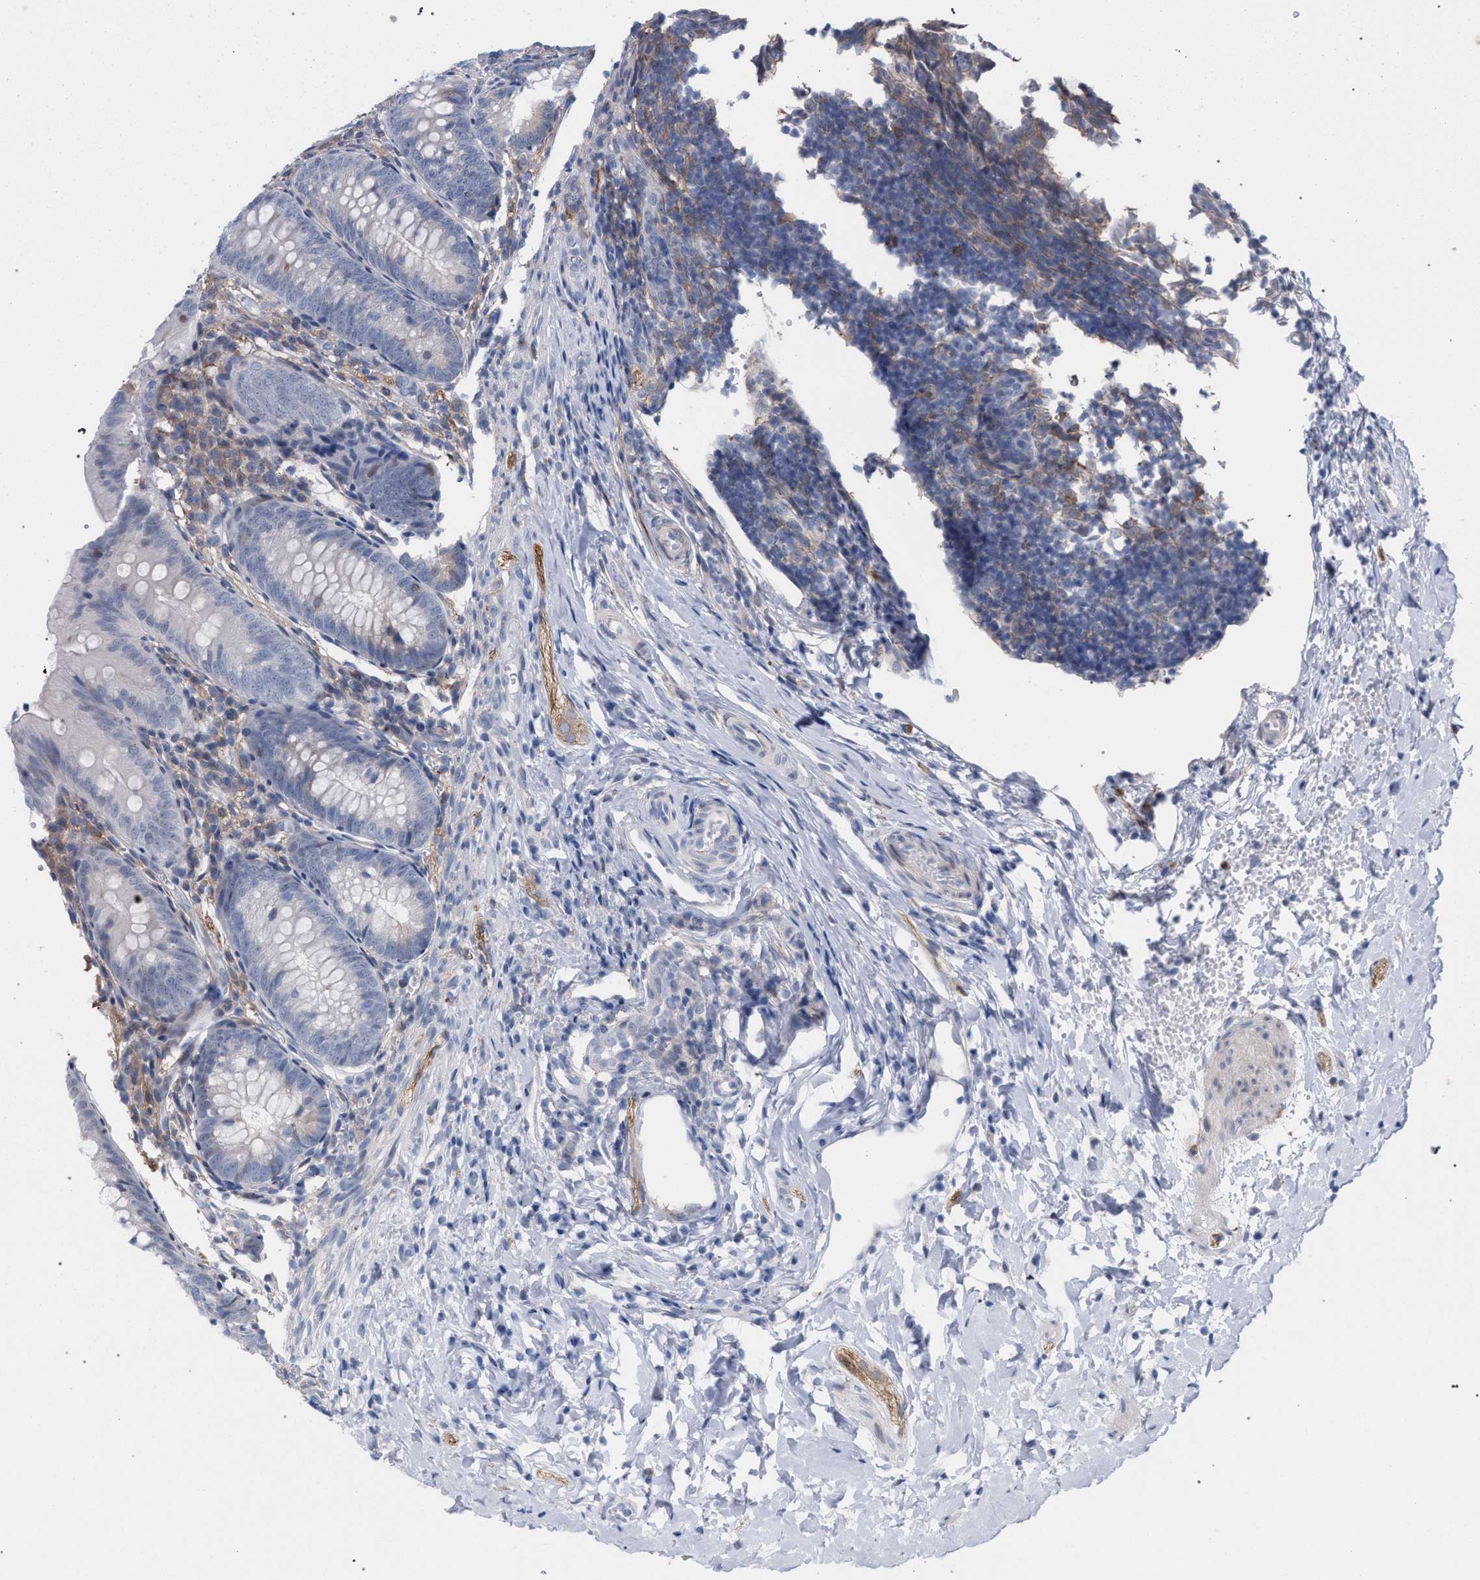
{"staining": {"intensity": "negative", "quantity": "none", "location": "none"}, "tissue": "appendix", "cell_type": "Glandular cells", "image_type": "normal", "snomed": [{"axis": "morphology", "description": "Normal tissue, NOS"}, {"axis": "topography", "description": "Appendix"}], "caption": "Immunohistochemistry (IHC) histopathology image of unremarkable human appendix stained for a protein (brown), which demonstrates no positivity in glandular cells. (Brightfield microscopy of DAB IHC at high magnification).", "gene": "FHOD3", "patient": {"sex": "male", "age": 1}}